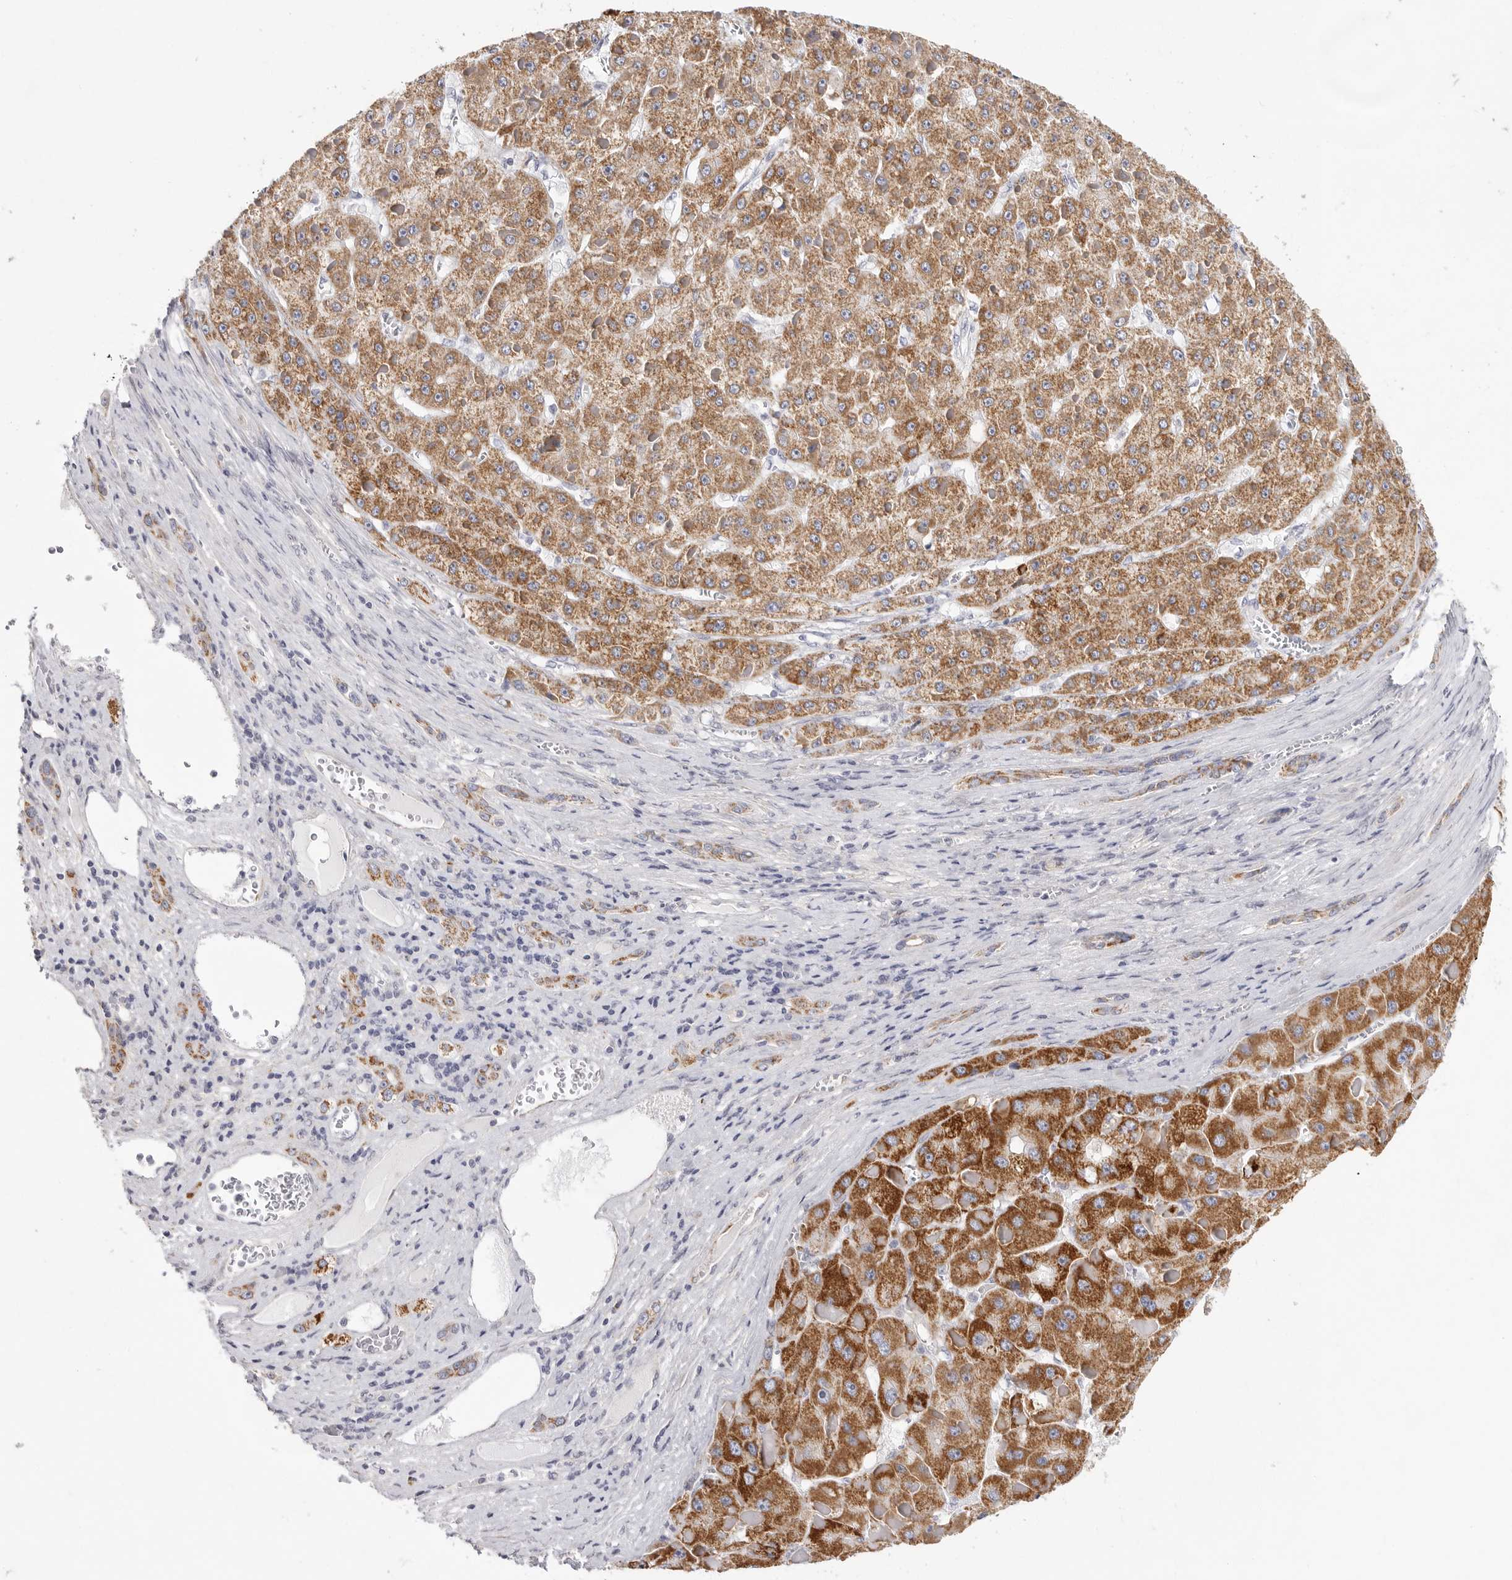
{"staining": {"intensity": "strong", "quantity": ">75%", "location": "cytoplasmic/membranous"}, "tissue": "liver cancer", "cell_type": "Tumor cells", "image_type": "cancer", "snomed": [{"axis": "morphology", "description": "Carcinoma, Hepatocellular, NOS"}, {"axis": "topography", "description": "Liver"}], "caption": "An image showing strong cytoplasmic/membranous expression in approximately >75% of tumor cells in hepatocellular carcinoma (liver), as visualized by brown immunohistochemical staining.", "gene": "ELP3", "patient": {"sex": "female", "age": 73}}